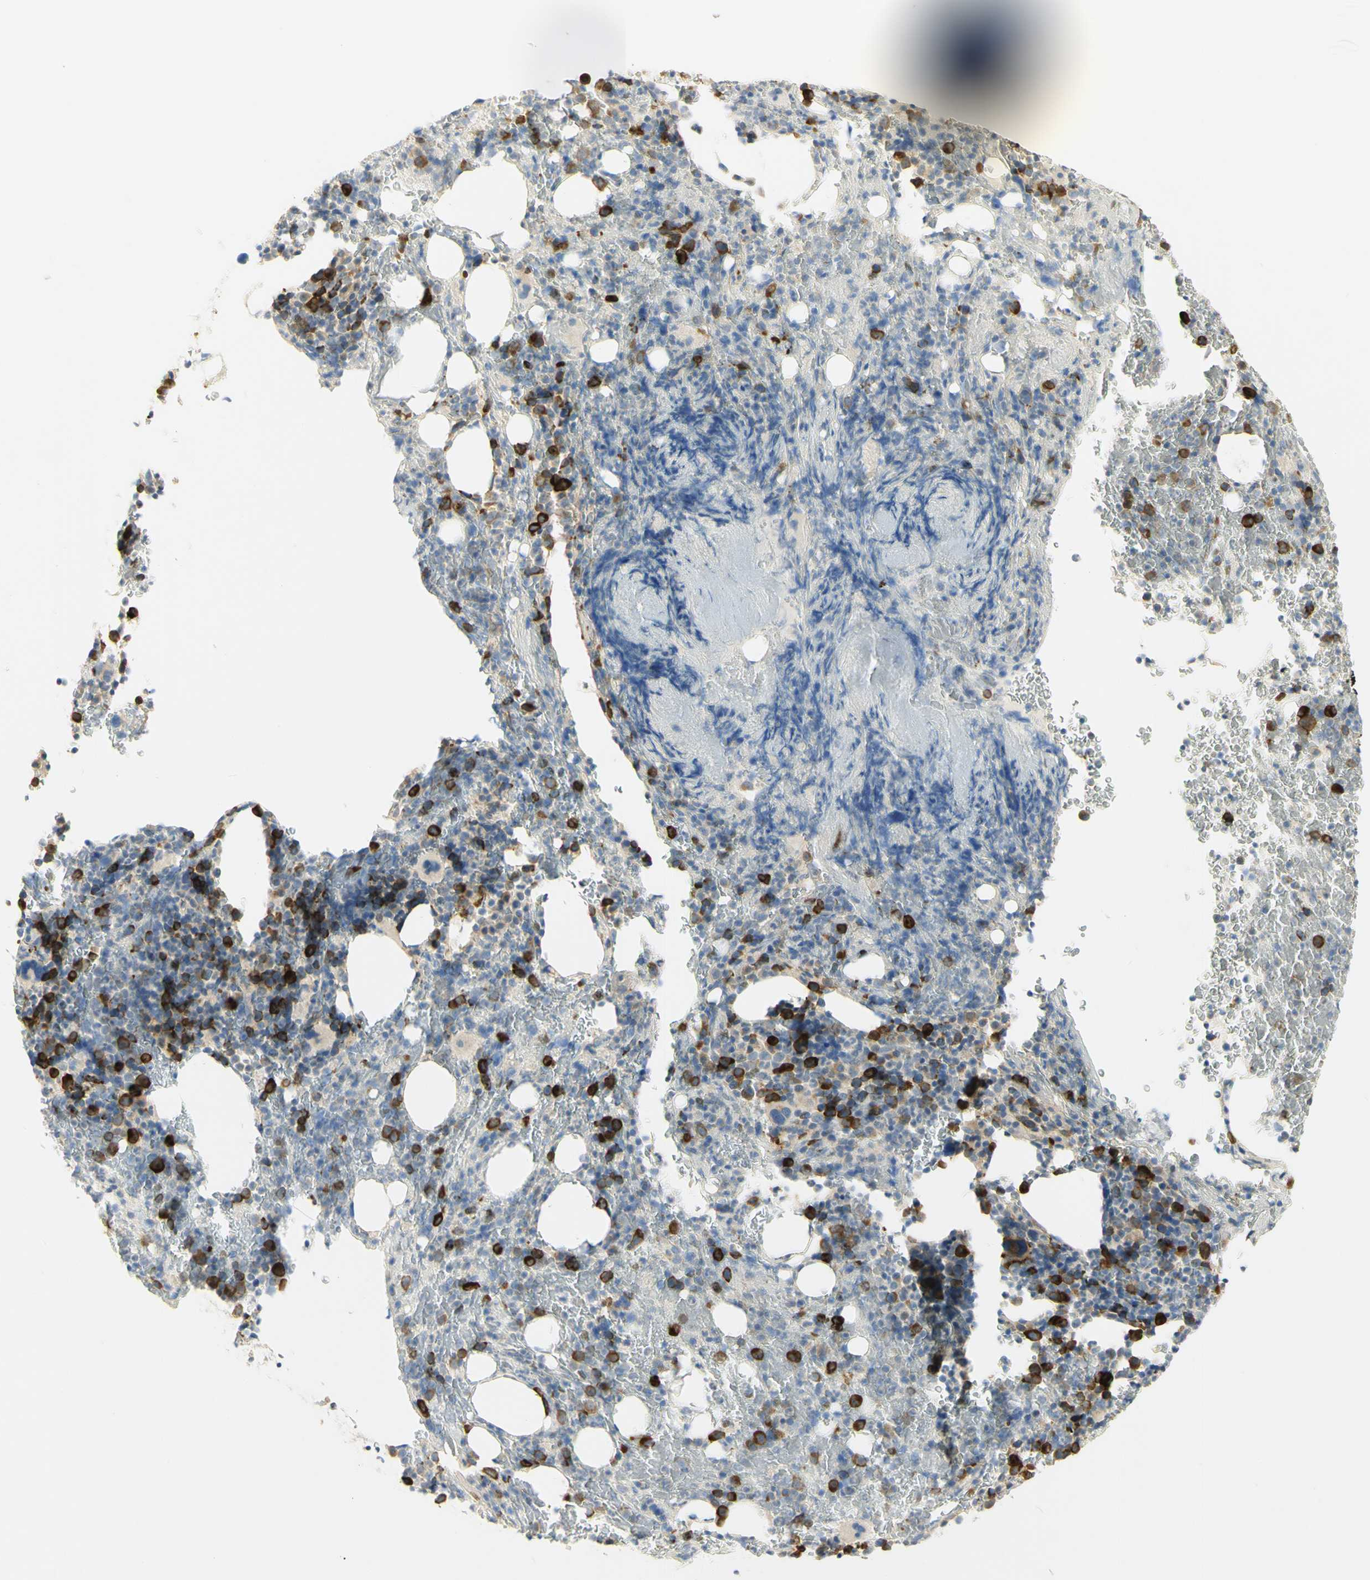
{"staining": {"intensity": "strong", "quantity": "25%-75%", "location": "cytoplasmic/membranous"}, "tissue": "bone marrow", "cell_type": "Hematopoietic cells", "image_type": "normal", "snomed": [{"axis": "morphology", "description": "Normal tissue, NOS"}, {"axis": "morphology", "description": "Inflammation, NOS"}, {"axis": "topography", "description": "Bone marrow"}], "caption": "Protein analysis of normal bone marrow shows strong cytoplasmic/membranous staining in approximately 25%-75% of hematopoietic cells. (DAB (3,3'-diaminobenzidine) = brown stain, brightfield microscopy at high magnification).", "gene": "KIF11", "patient": {"sex": "male", "age": 72}}